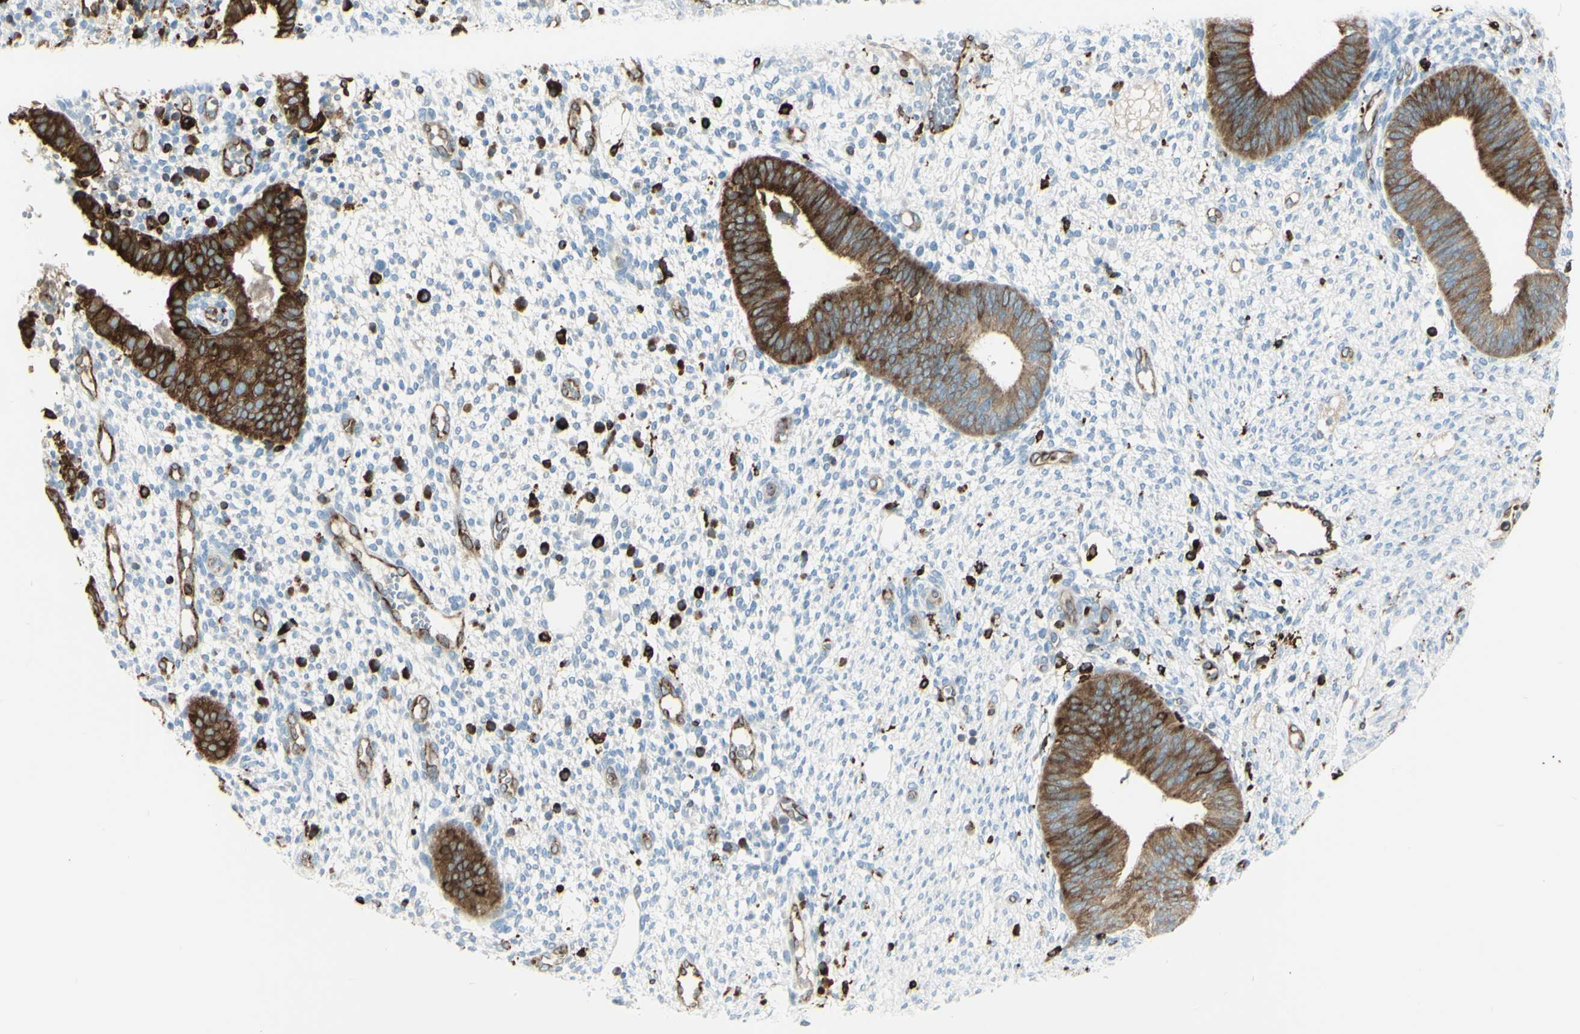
{"staining": {"intensity": "negative", "quantity": "none", "location": "none"}, "tissue": "endometrium", "cell_type": "Cells in endometrial stroma", "image_type": "normal", "snomed": [{"axis": "morphology", "description": "Normal tissue, NOS"}, {"axis": "topography", "description": "Endometrium"}], "caption": "This is an immunohistochemistry (IHC) image of benign human endometrium. There is no expression in cells in endometrial stroma.", "gene": "CD74", "patient": {"sex": "female", "age": 35}}